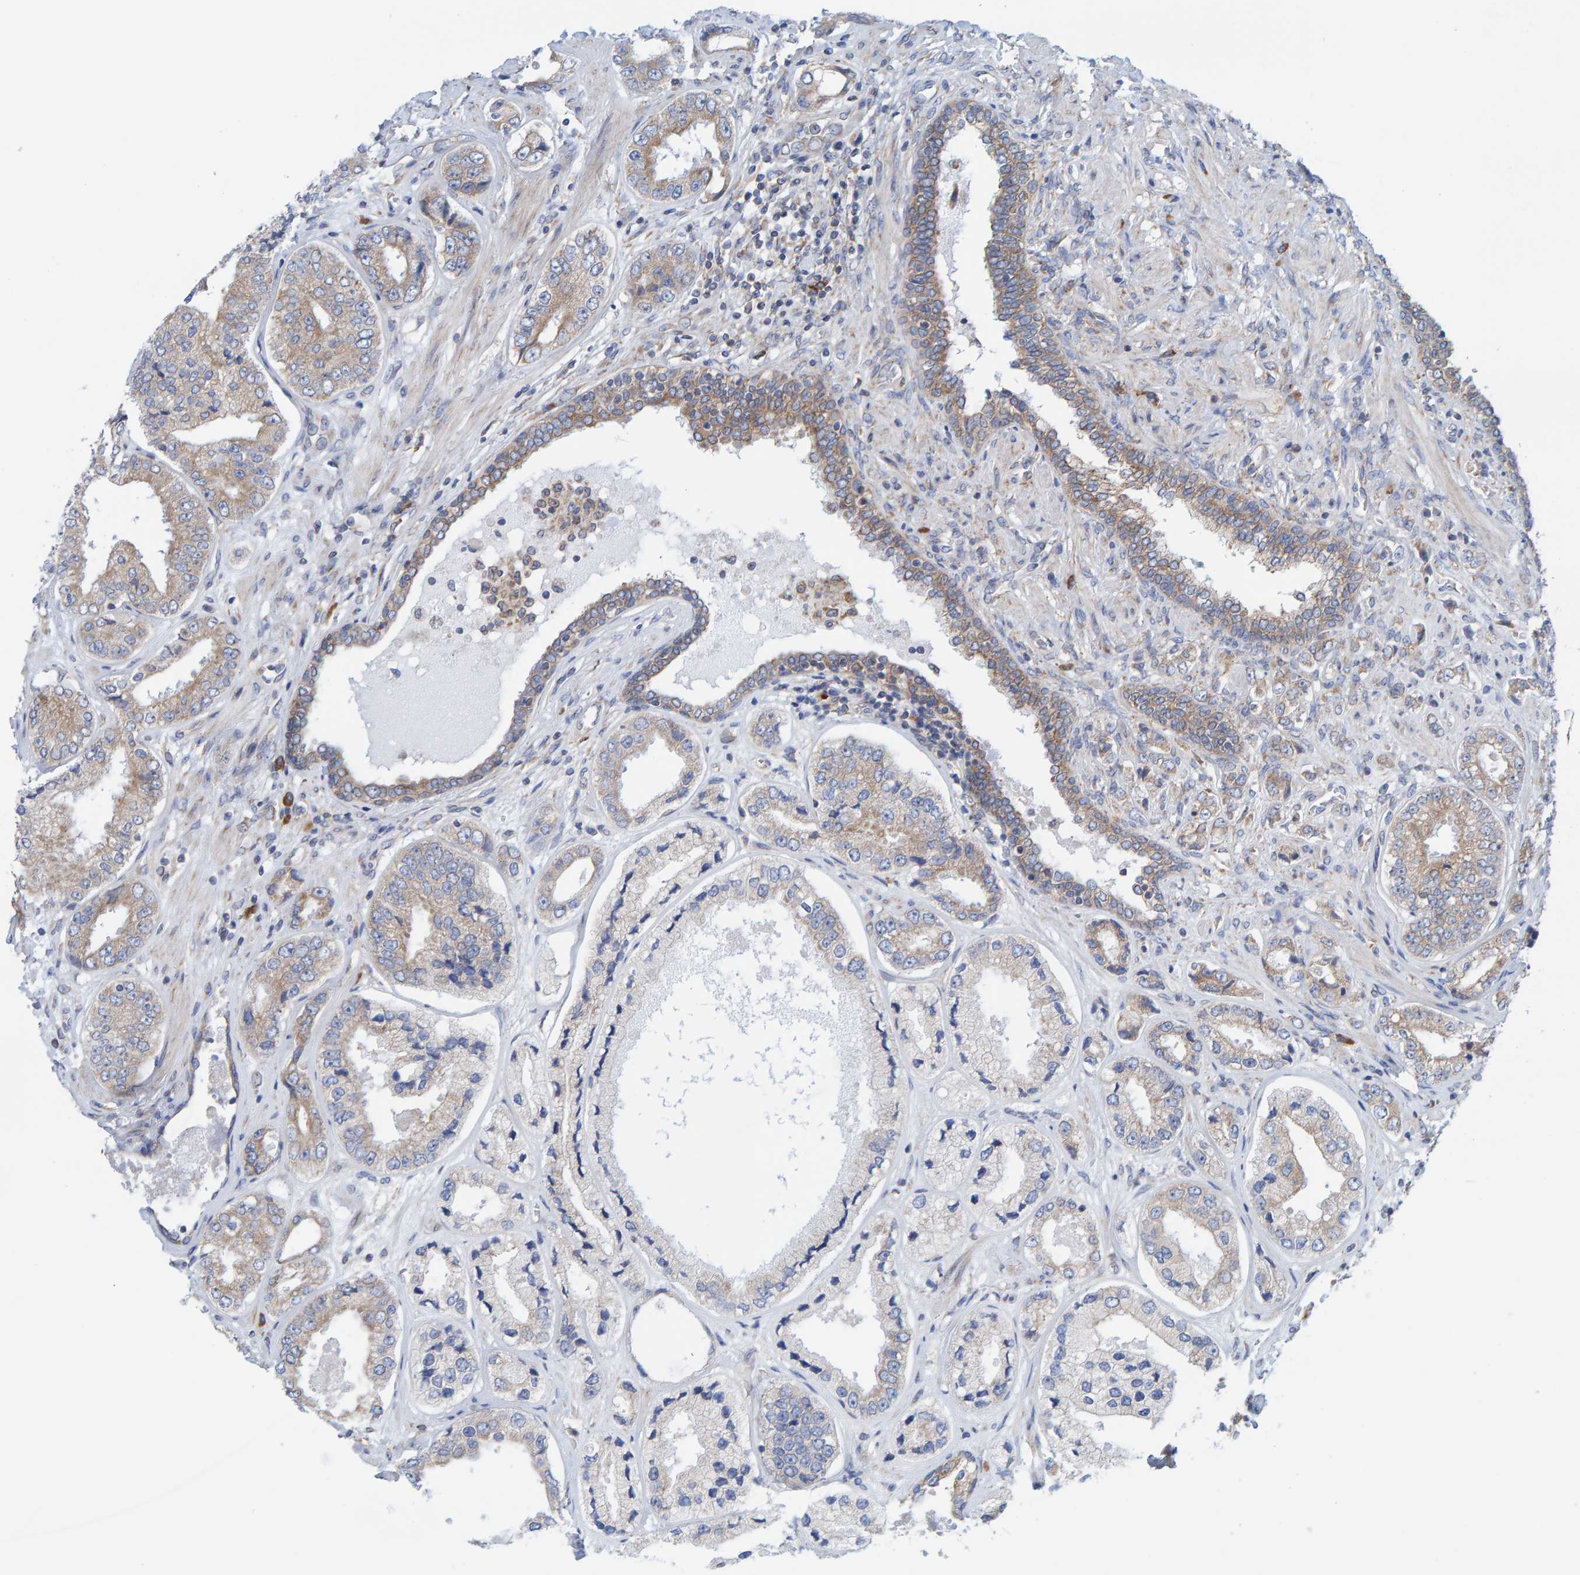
{"staining": {"intensity": "weak", "quantity": ">75%", "location": "cytoplasmic/membranous"}, "tissue": "prostate cancer", "cell_type": "Tumor cells", "image_type": "cancer", "snomed": [{"axis": "morphology", "description": "Adenocarcinoma, High grade"}, {"axis": "topography", "description": "Prostate"}], "caption": "This image exhibits prostate cancer (adenocarcinoma (high-grade)) stained with immunohistochemistry (IHC) to label a protein in brown. The cytoplasmic/membranous of tumor cells show weak positivity for the protein. Nuclei are counter-stained blue.", "gene": "CDK5RAP3", "patient": {"sex": "male", "age": 61}}